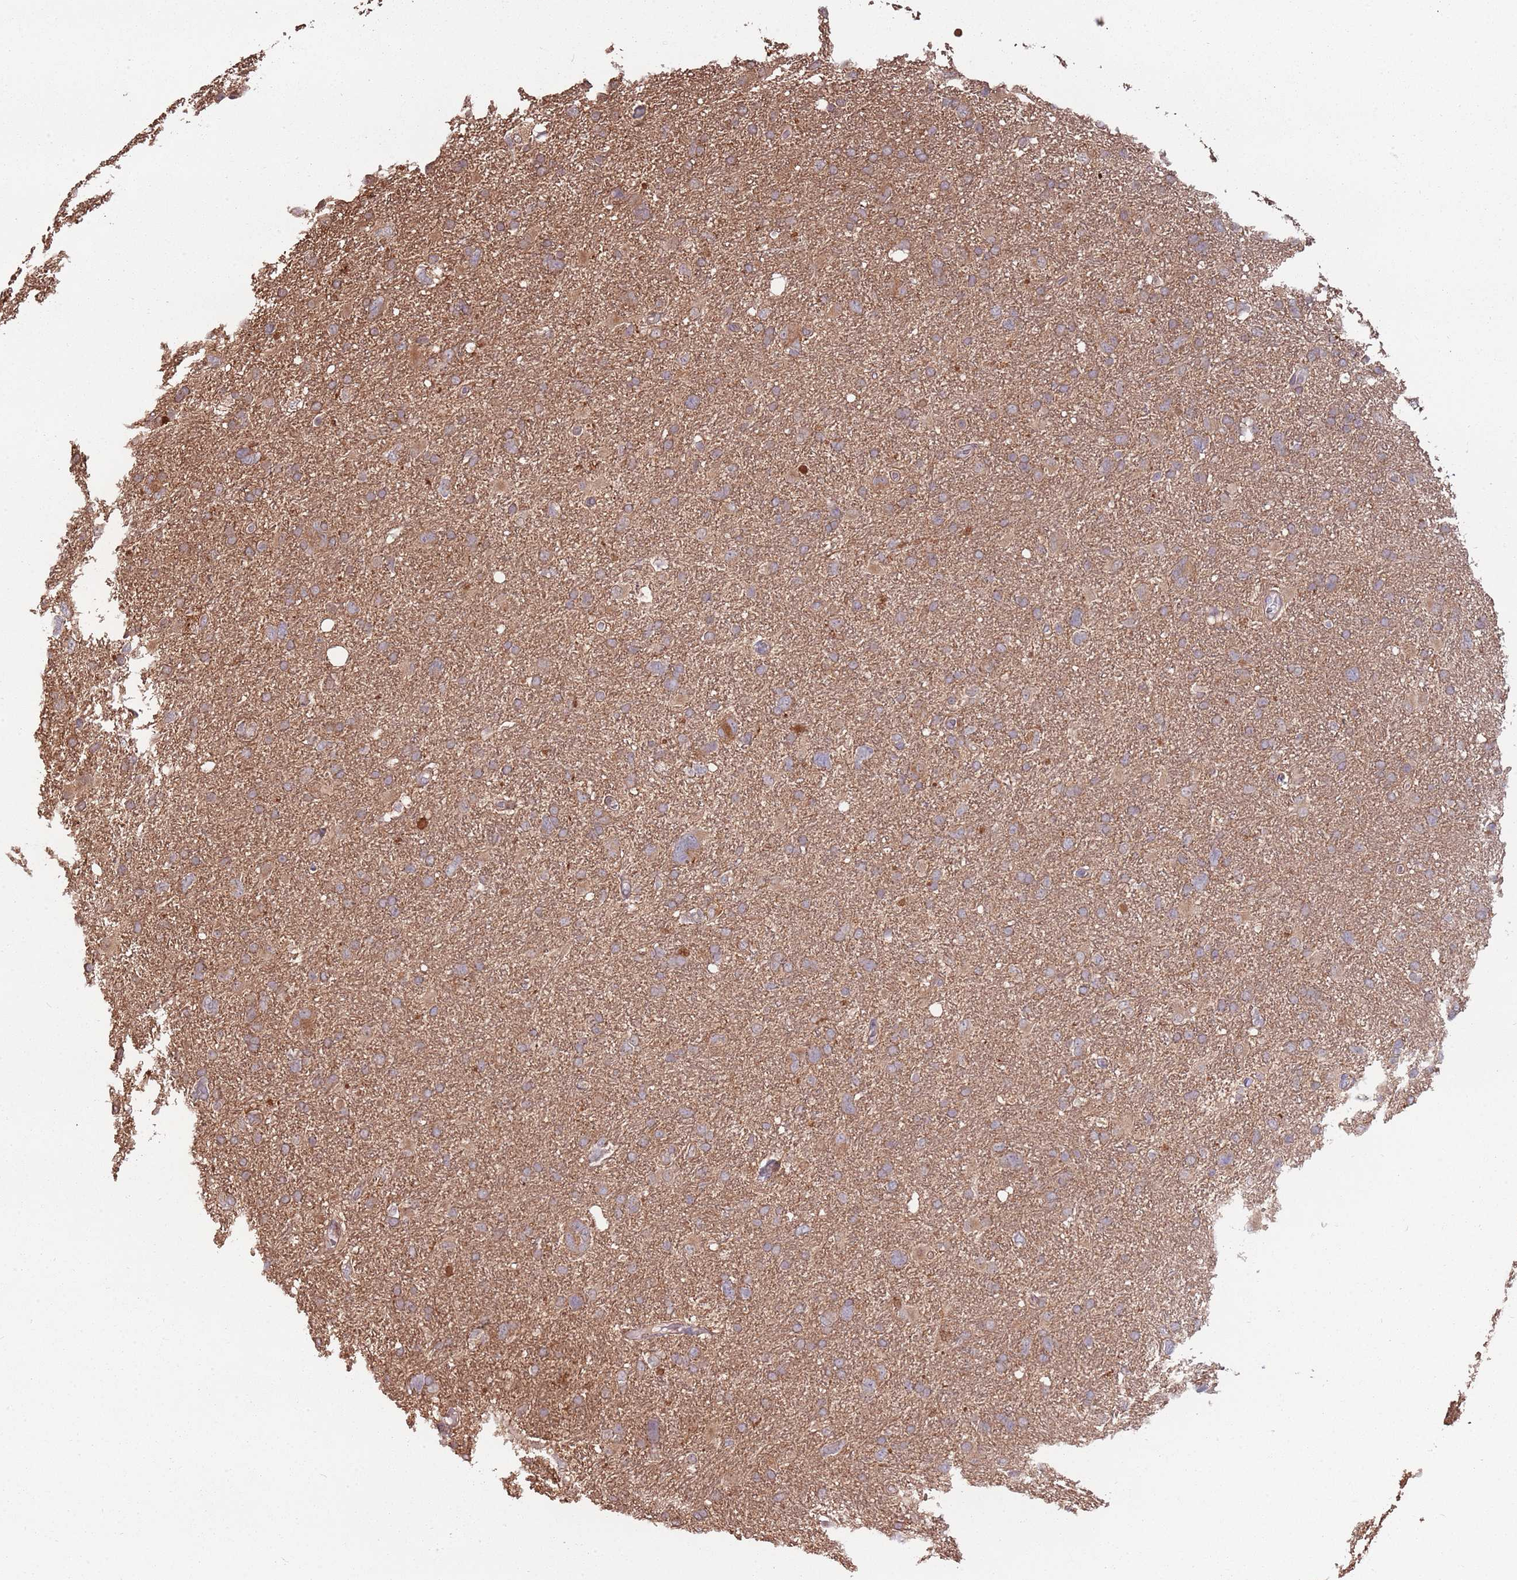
{"staining": {"intensity": "moderate", "quantity": ">75%", "location": "cytoplasmic/membranous"}, "tissue": "glioma", "cell_type": "Tumor cells", "image_type": "cancer", "snomed": [{"axis": "morphology", "description": "Glioma, malignant, High grade"}, {"axis": "topography", "description": "Brain"}], "caption": "Glioma stained with a brown dye reveals moderate cytoplasmic/membranous positive staining in about >75% of tumor cells.", "gene": "COG4", "patient": {"sex": "male", "age": 61}}